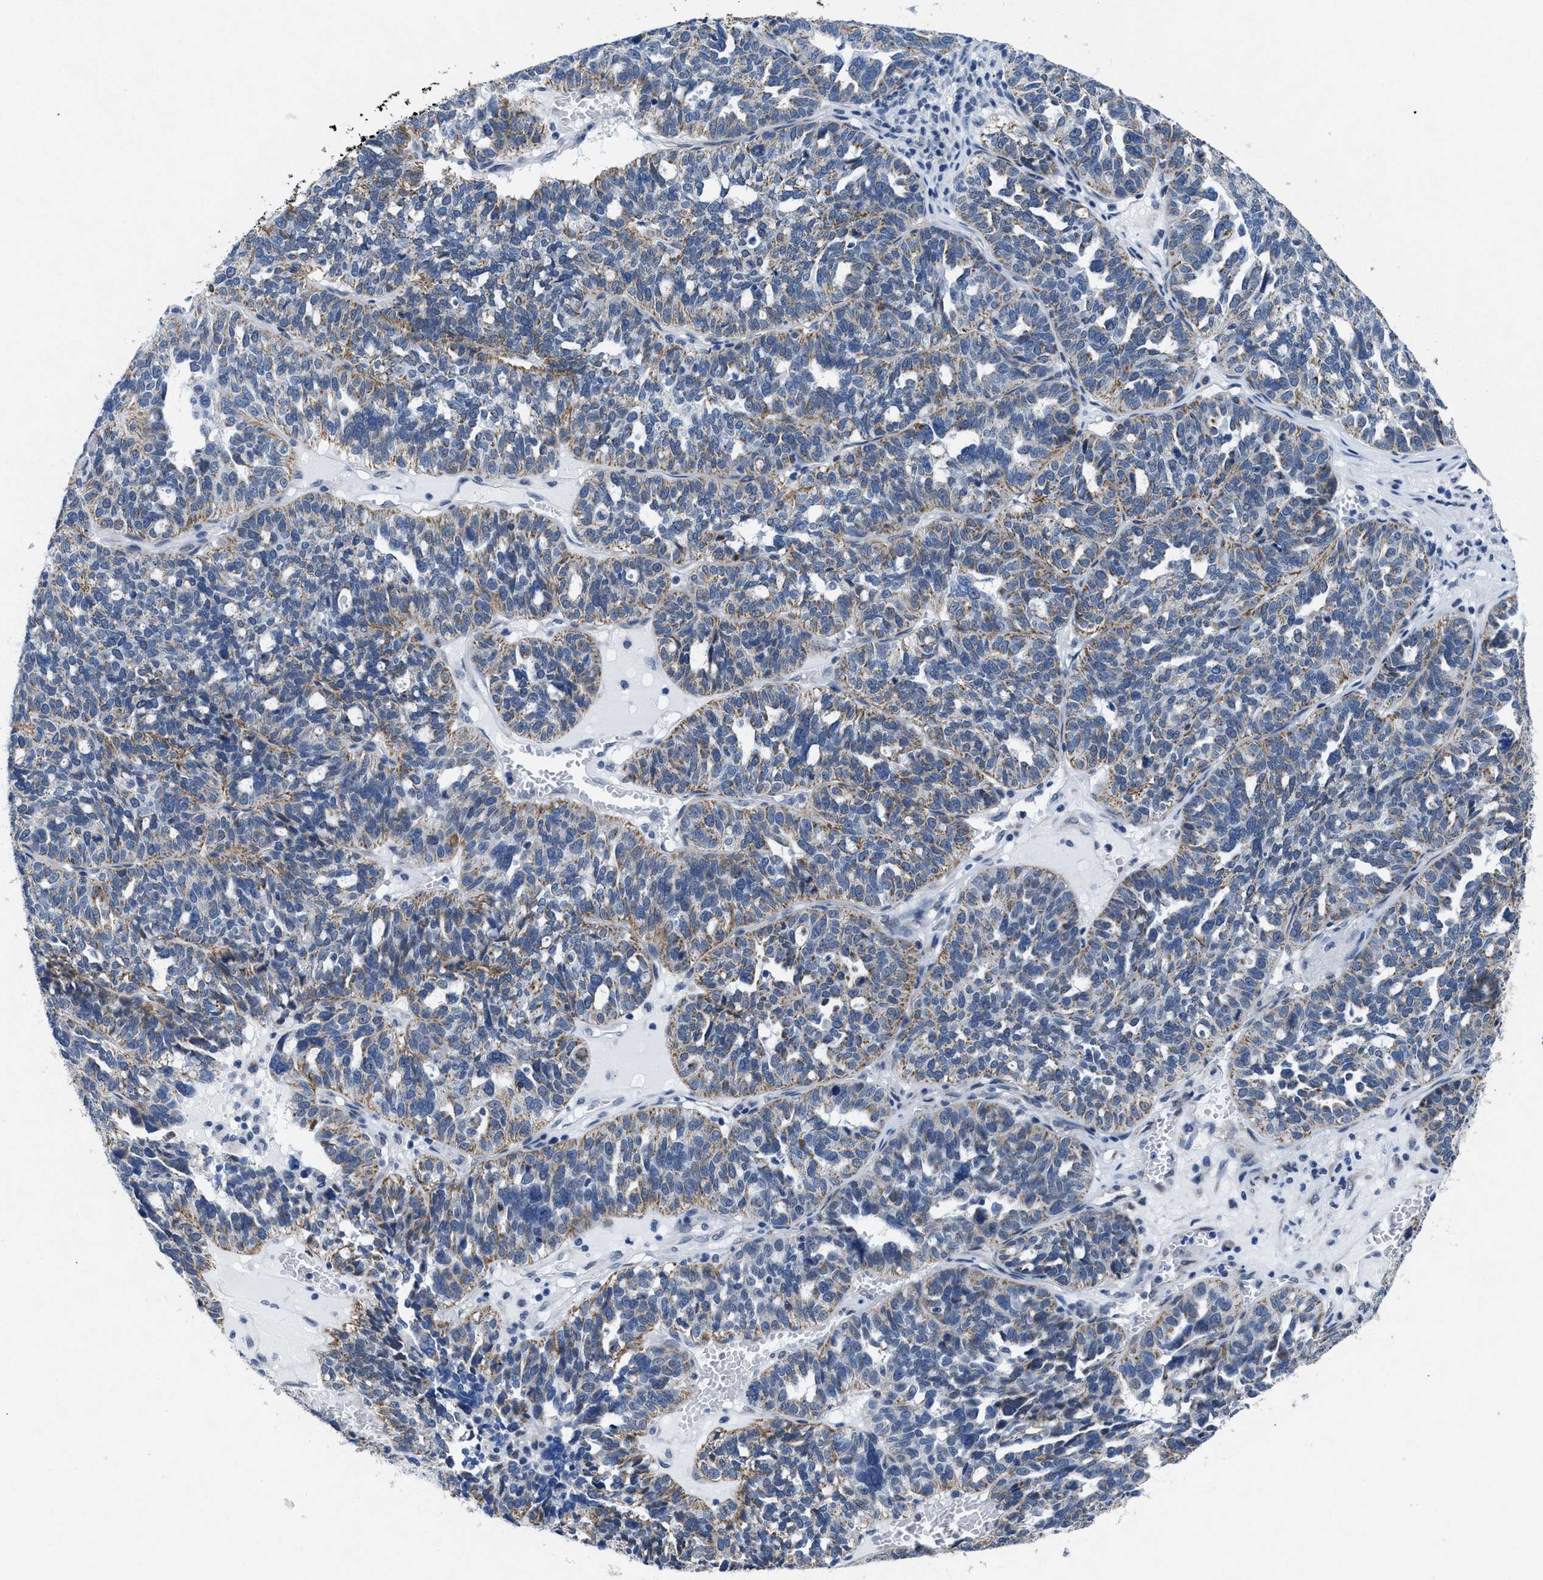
{"staining": {"intensity": "weak", "quantity": "25%-75%", "location": "cytoplasmic/membranous"}, "tissue": "ovarian cancer", "cell_type": "Tumor cells", "image_type": "cancer", "snomed": [{"axis": "morphology", "description": "Cystadenocarcinoma, serous, NOS"}, {"axis": "topography", "description": "Ovary"}], "caption": "Immunohistochemistry of ovarian cancer (serous cystadenocarcinoma) displays low levels of weak cytoplasmic/membranous positivity in about 25%-75% of tumor cells.", "gene": "ID3", "patient": {"sex": "female", "age": 59}}